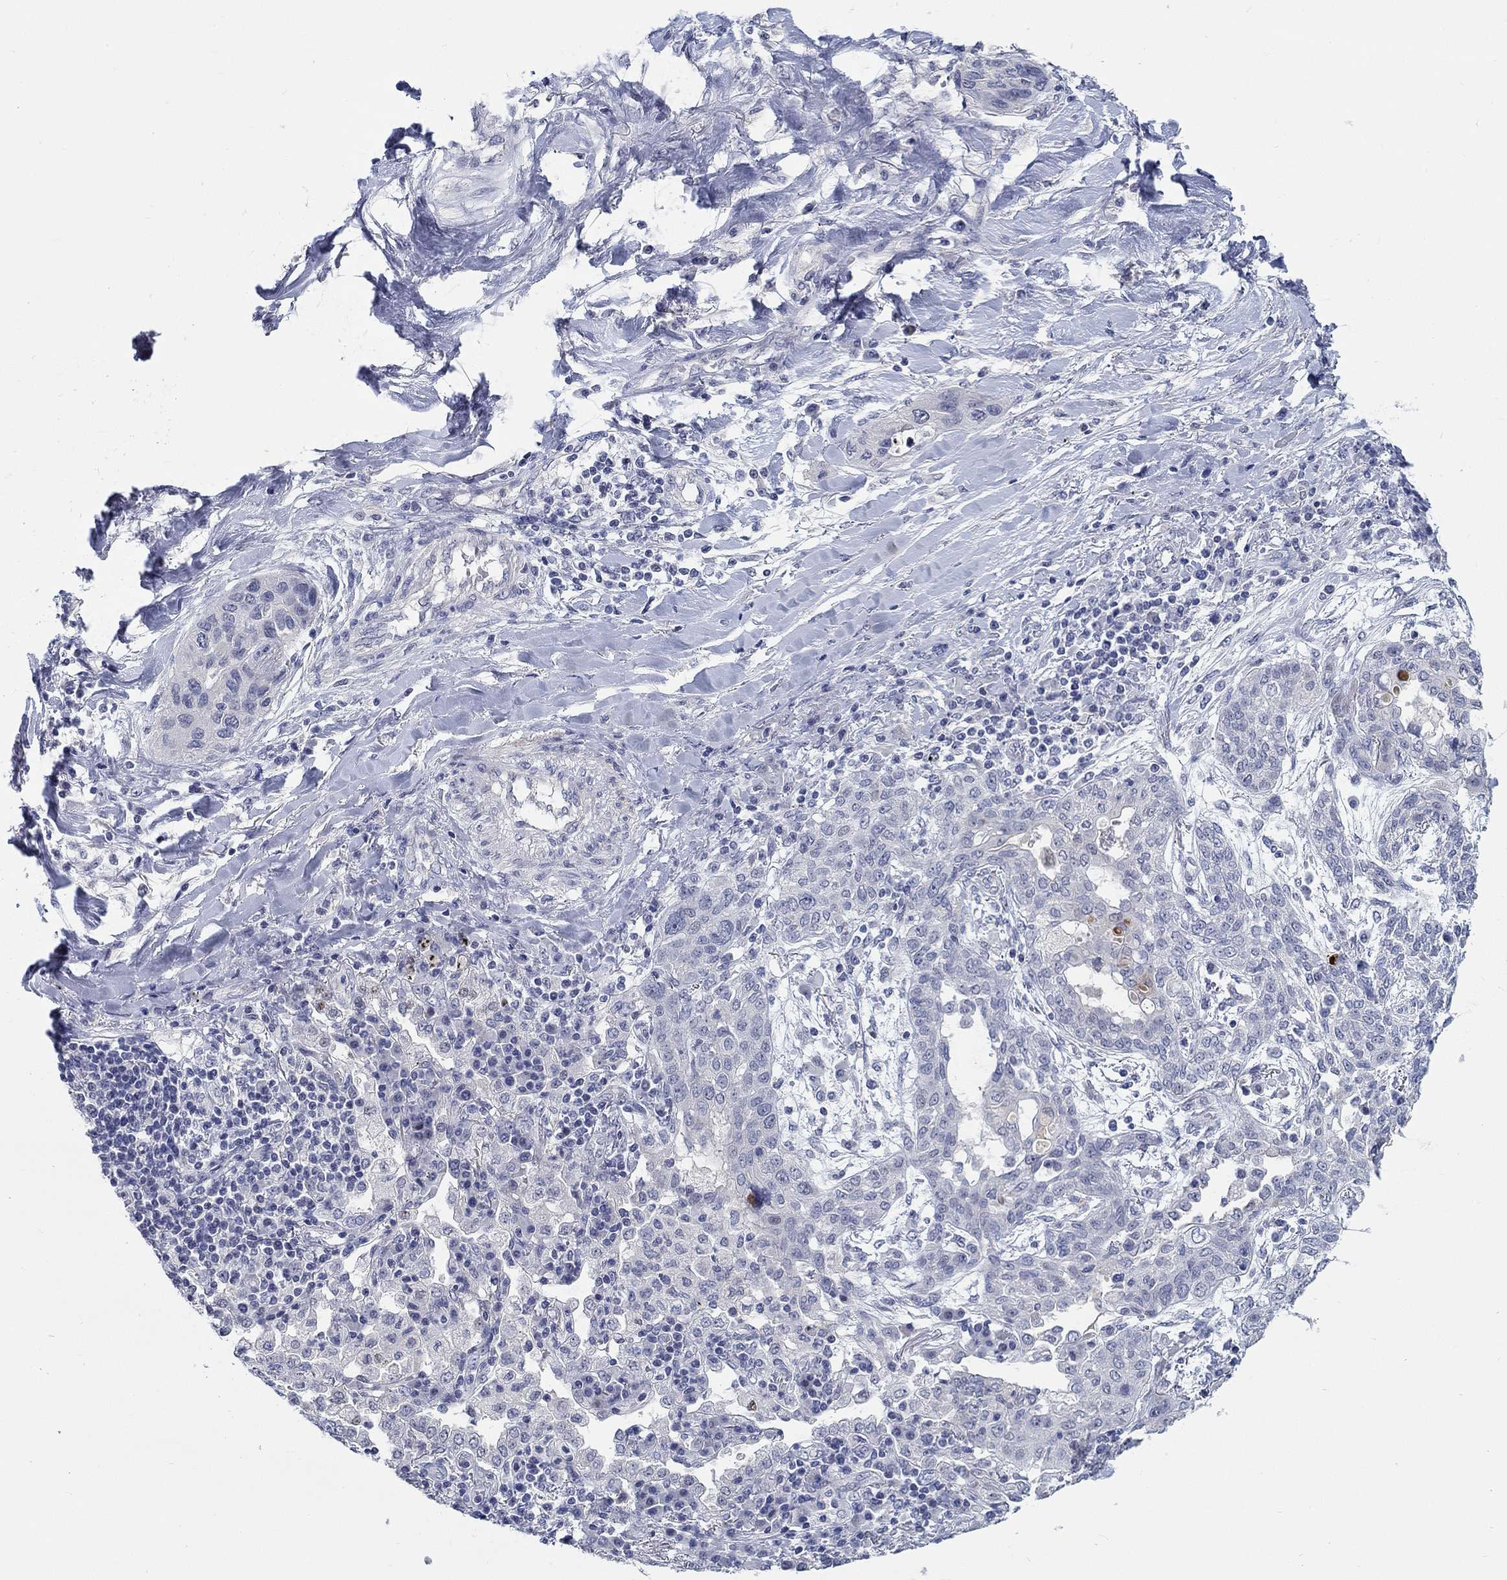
{"staining": {"intensity": "negative", "quantity": "none", "location": "none"}, "tissue": "lung cancer", "cell_type": "Tumor cells", "image_type": "cancer", "snomed": [{"axis": "morphology", "description": "Squamous cell carcinoma, NOS"}, {"axis": "topography", "description": "Lung"}], "caption": "Lung cancer (squamous cell carcinoma) stained for a protein using immunohistochemistry demonstrates no staining tumor cells.", "gene": "SMIM18", "patient": {"sex": "female", "age": 70}}